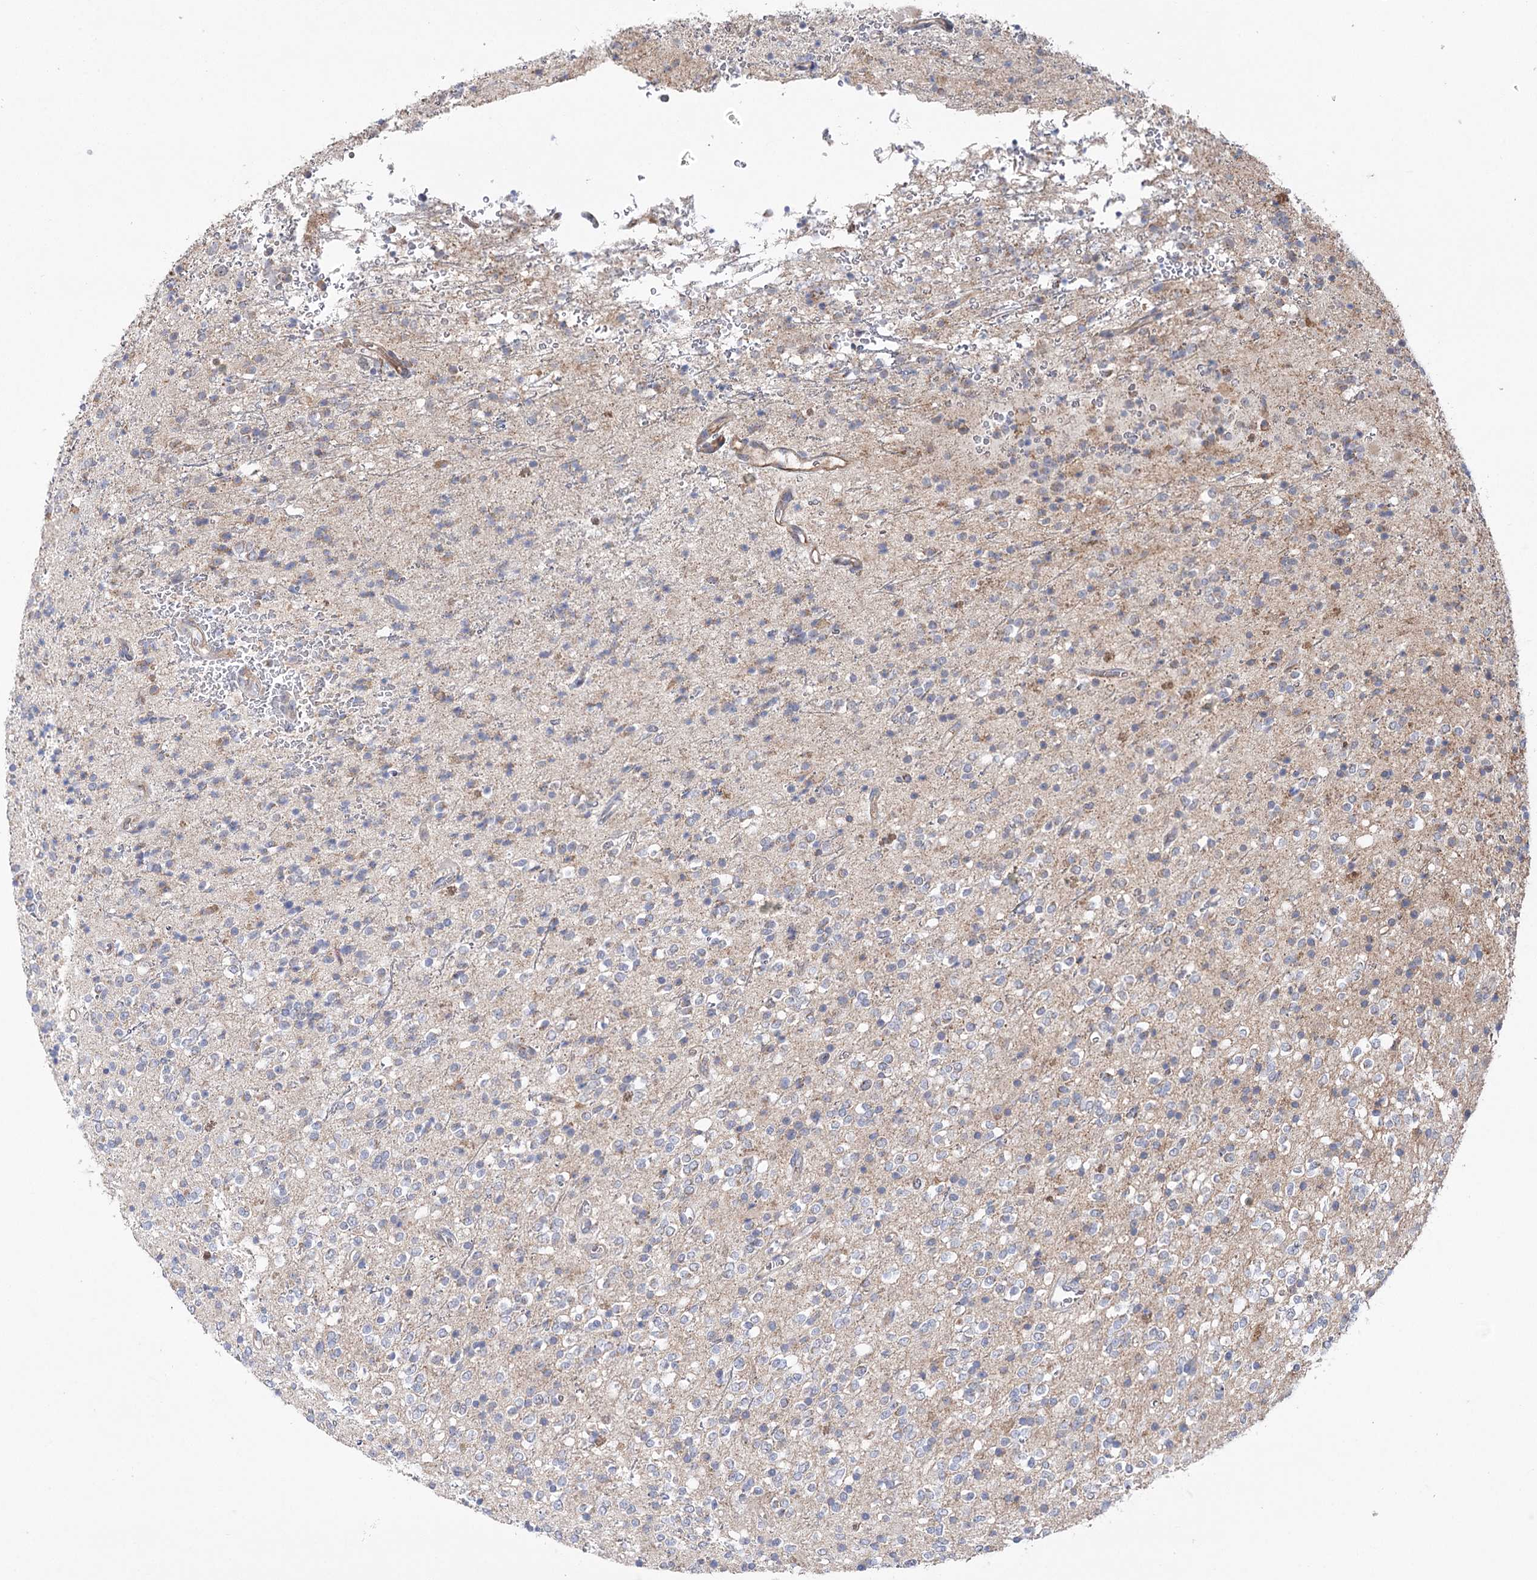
{"staining": {"intensity": "weak", "quantity": "<25%", "location": "cytoplasmic/membranous"}, "tissue": "glioma", "cell_type": "Tumor cells", "image_type": "cancer", "snomed": [{"axis": "morphology", "description": "Glioma, malignant, High grade"}, {"axis": "topography", "description": "Brain"}], "caption": "This is a histopathology image of IHC staining of malignant glioma (high-grade), which shows no positivity in tumor cells.", "gene": "ECHDC3", "patient": {"sex": "male", "age": 34}}